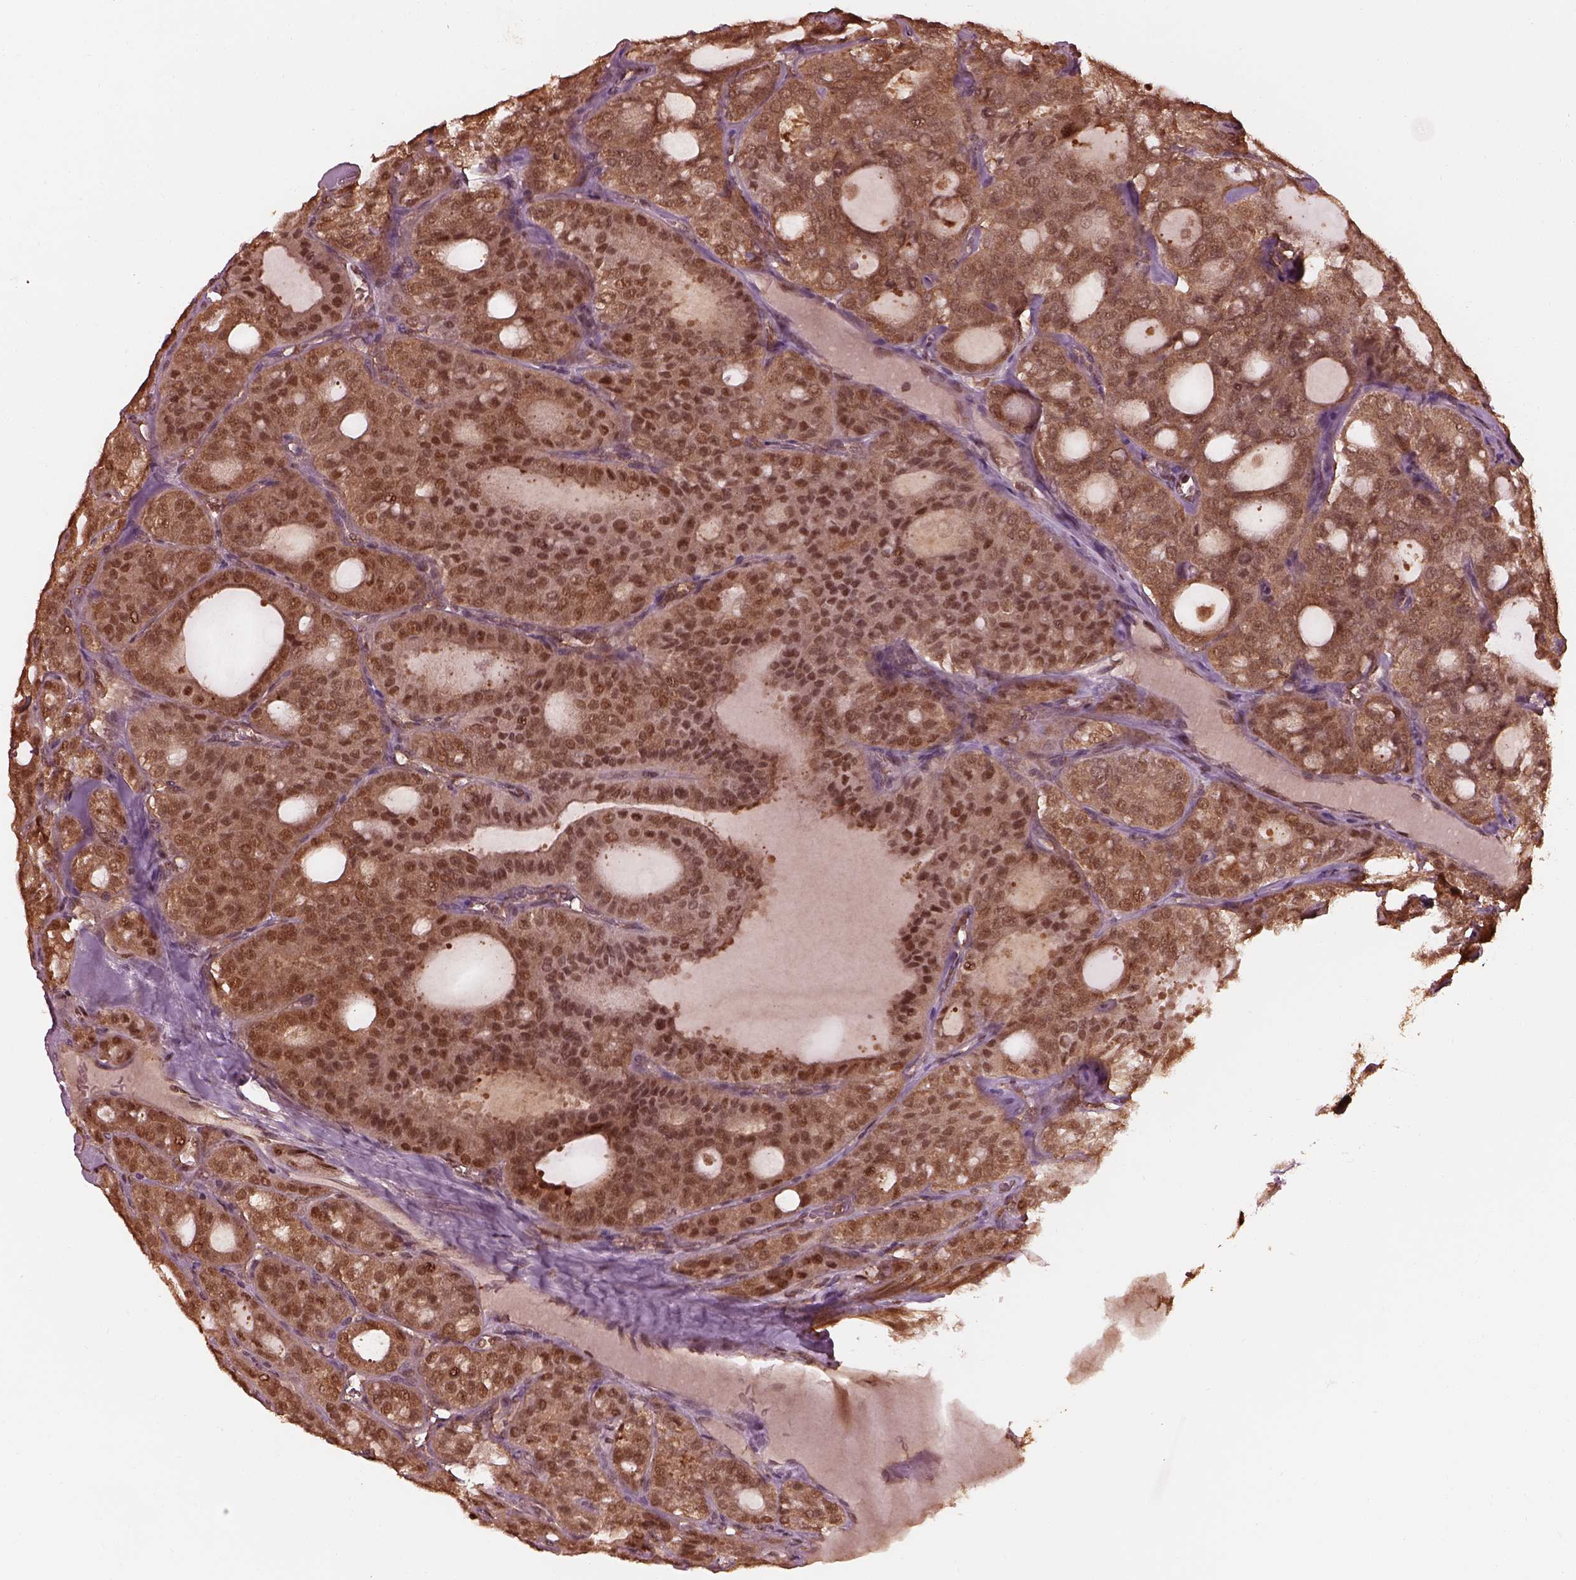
{"staining": {"intensity": "strong", "quantity": ">75%", "location": "cytoplasmic/membranous,nuclear"}, "tissue": "thyroid cancer", "cell_type": "Tumor cells", "image_type": "cancer", "snomed": [{"axis": "morphology", "description": "Follicular adenoma carcinoma, NOS"}, {"axis": "topography", "description": "Thyroid gland"}], "caption": "Thyroid cancer (follicular adenoma carcinoma) stained for a protein displays strong cytoplasmic/membranous and nuclear positivity in tumor cells.", "gene": "PSMC5", "patient": {"sex": "male", "age": 75}}